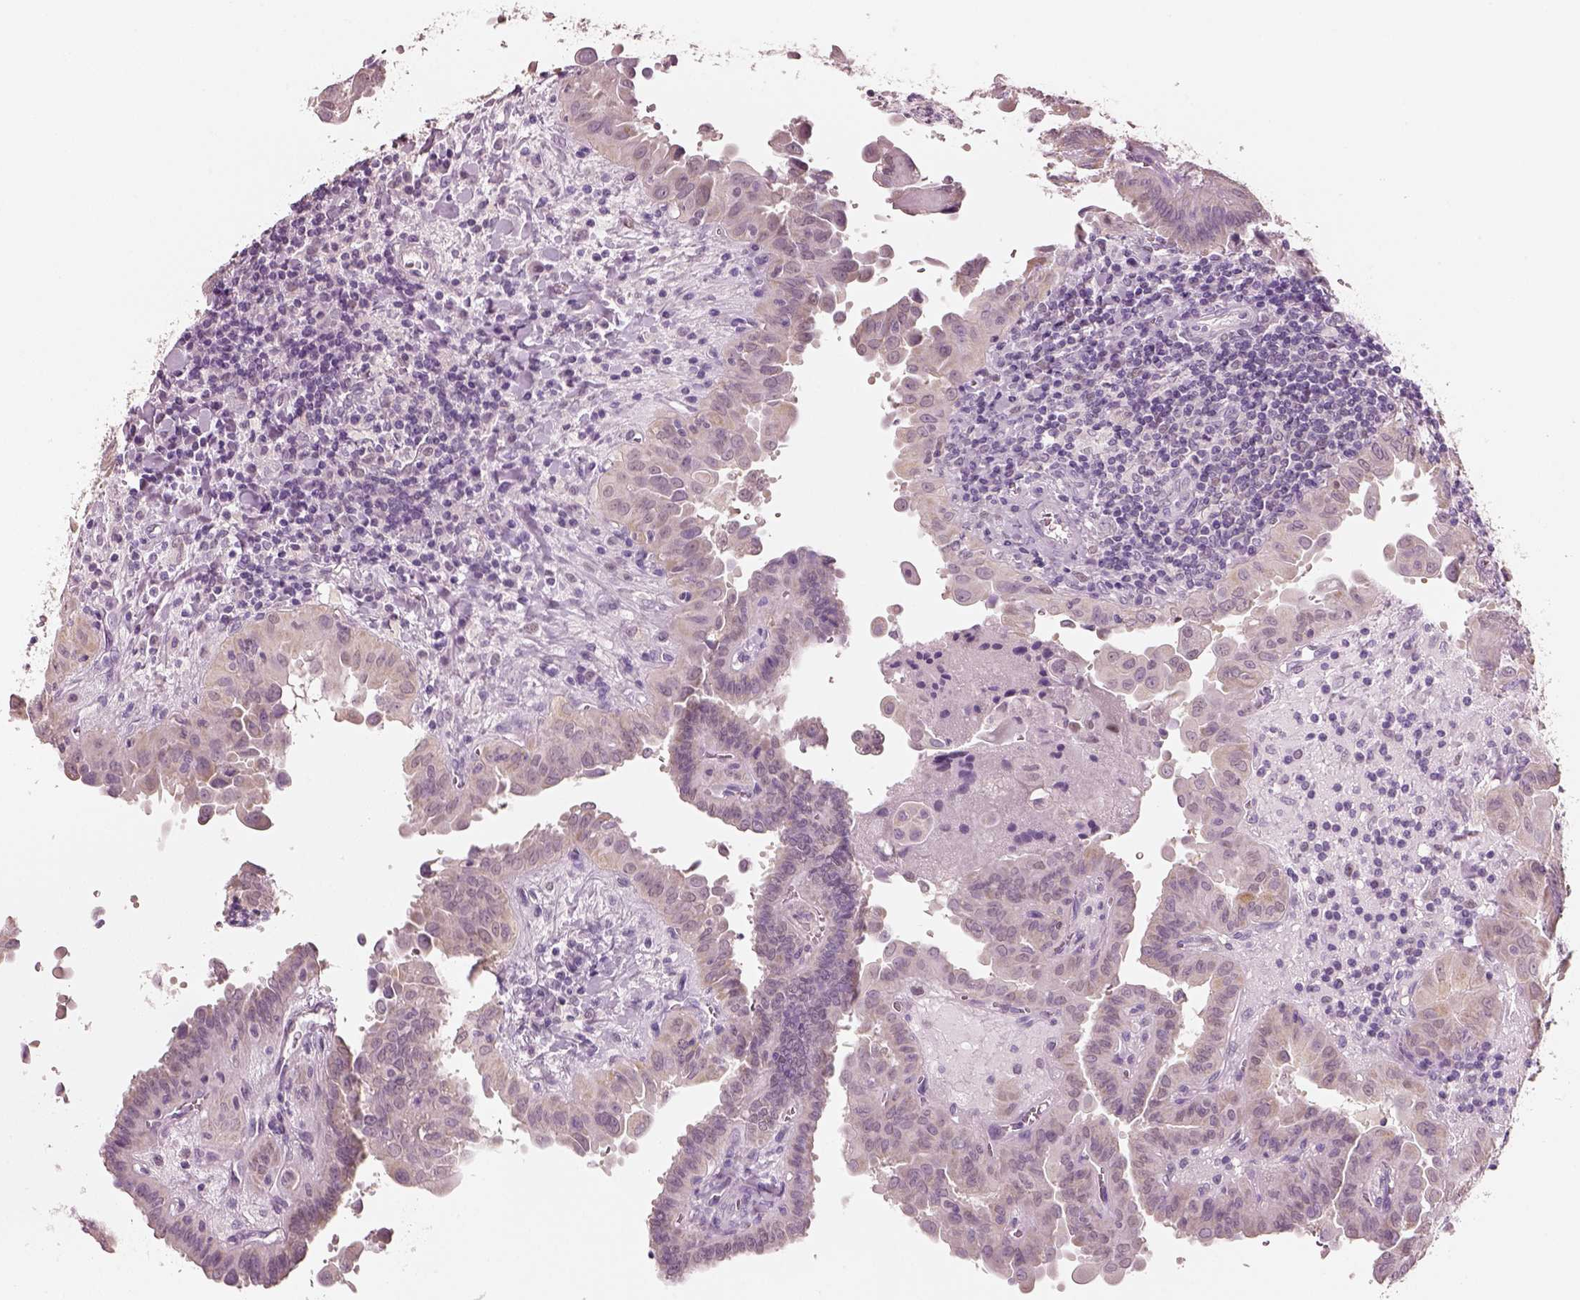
{"staining": {"intensity": "weak", "quantity": ">75%", "location": "cytoplasmic/membranous"}, "tissue": "thyroid cancer", "cell_type": "Tumor cells", "image_type": "cancer", "snomed": [{"axis": "morphology", "description": "Papillary adenocarcinoma, NOS"}, {"axis": "topography", "description": "Thyroid gland"}], "caption": "Thyroid cancer (papillary adenocarcinoma) was stained to show a protein in brown. There is low levels of weak cytoplasmic/membranous expression in approximately >75% of tumor cells.", "gene": "ELSPBP1", "patient": {"sex": "female", "age": 37}}